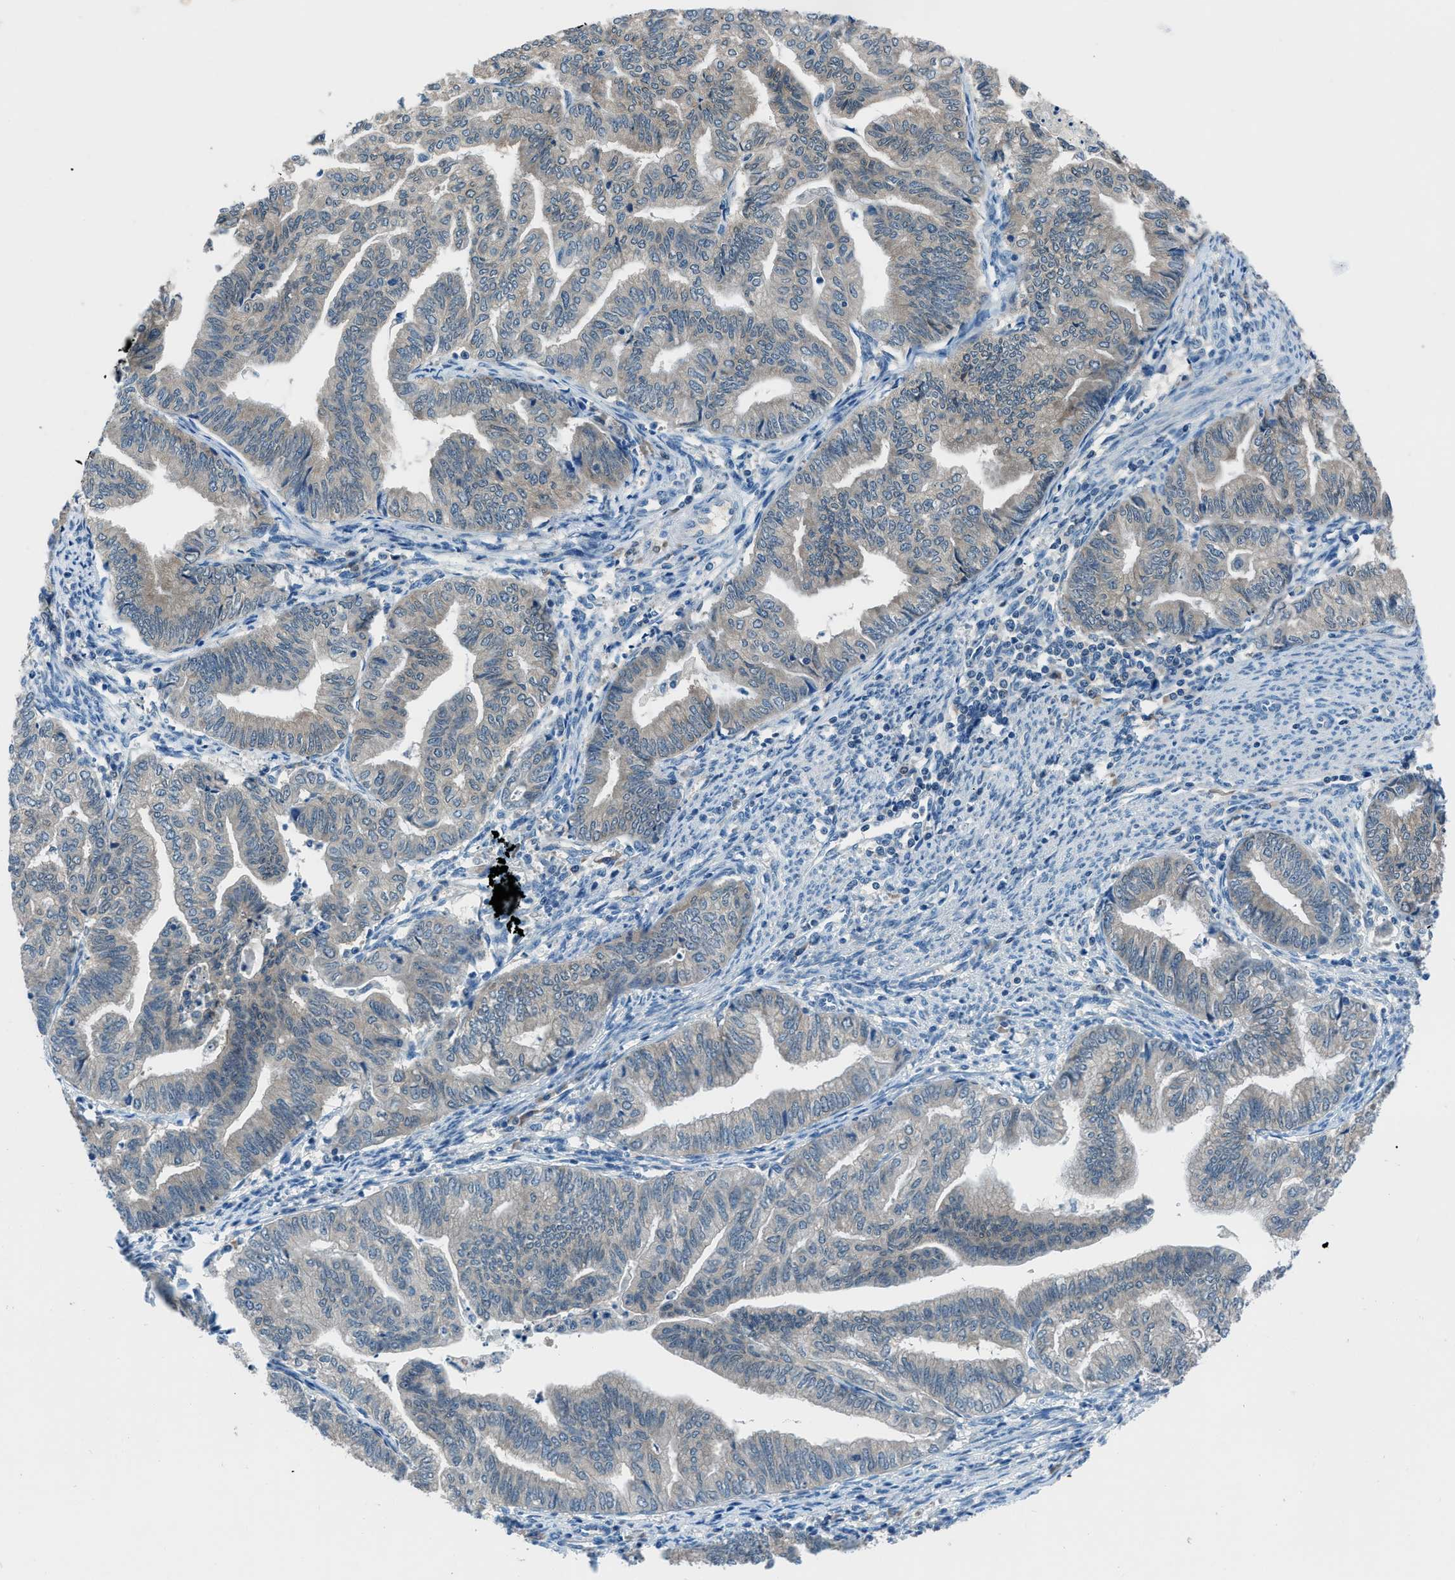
{"staining": {"intensity": "negative", "quantity": "none", "location": "none"}, "tissue": "endometrial cancer", "cell_type": "Tumor cells", "image_type": "cancer", "snomed": [{"axis": "morphology", "description": "Adenocarcinoma, NOS"}, {"axis": "topography", "description": "Endometrium"}], "caption": "Immunohistochemistry (IHC) histopathology image of human adenocarcinoma (endometrial) stained for a protein (brown), which shows no expression in tumor cells.", "gene": "ACP1", "patient": {"sex": "female", "age": 79}}